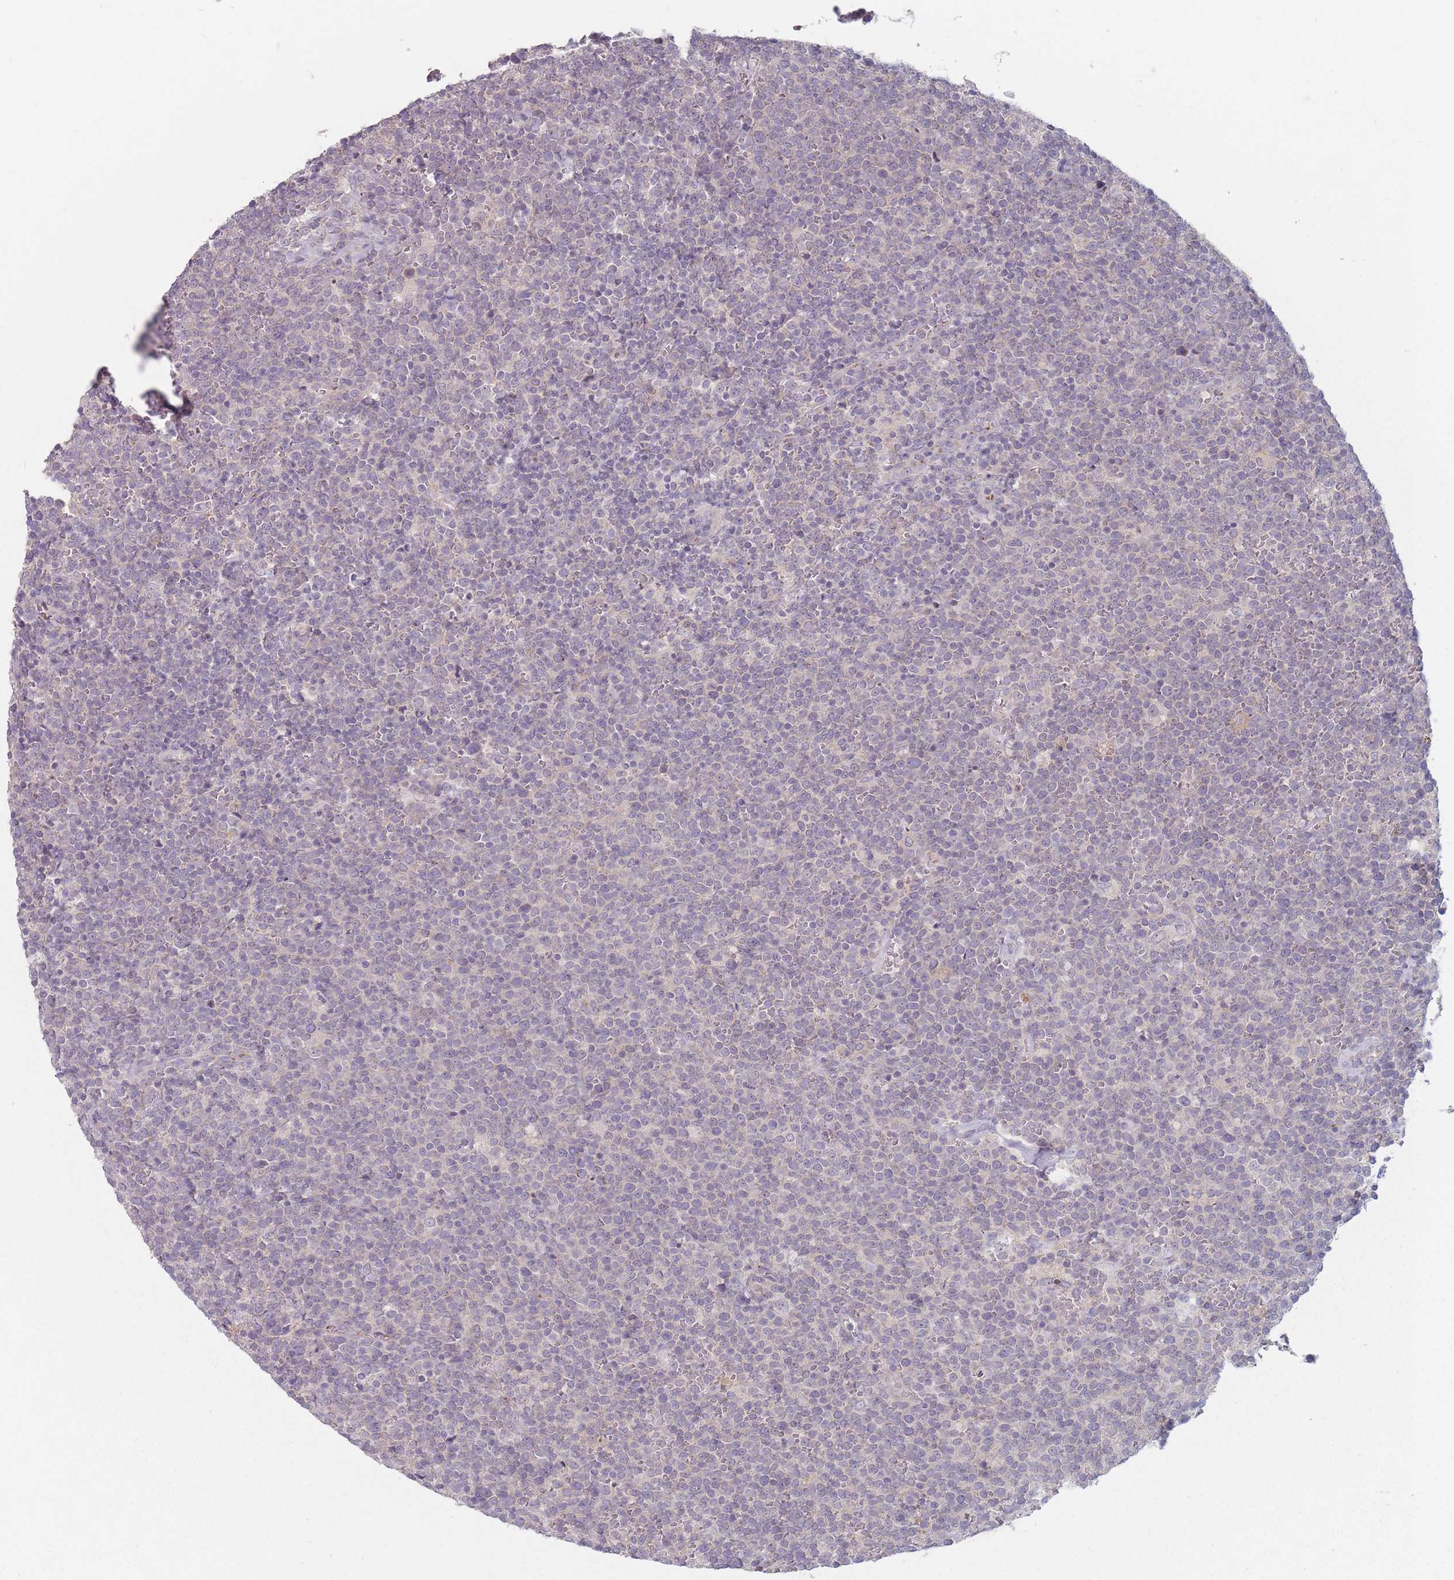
{"staining": {"intensity": "negative", "quantity": "none", "location": "none"}, "tissue": "lymphoma", "cell_type": "Tumor cells", "image_type": "cancer", "snomed": [{"axis": "morphology", "description": "Malignant lymphoma, non-Hodgkin's type, High grade"}, {"axis": "topography", "description": "Lymph node"}], "caption": "Immunohistochemical staining of lymphoma displays no significant staining in tumor cells. The staining is performed using DAB (3,3'-diaminobenzidine) brown chromogen with nuclei counter-stained in using hematoxylin.", "gene": "AKAIN1", "patient": {"sex": "male", "age": 61}}